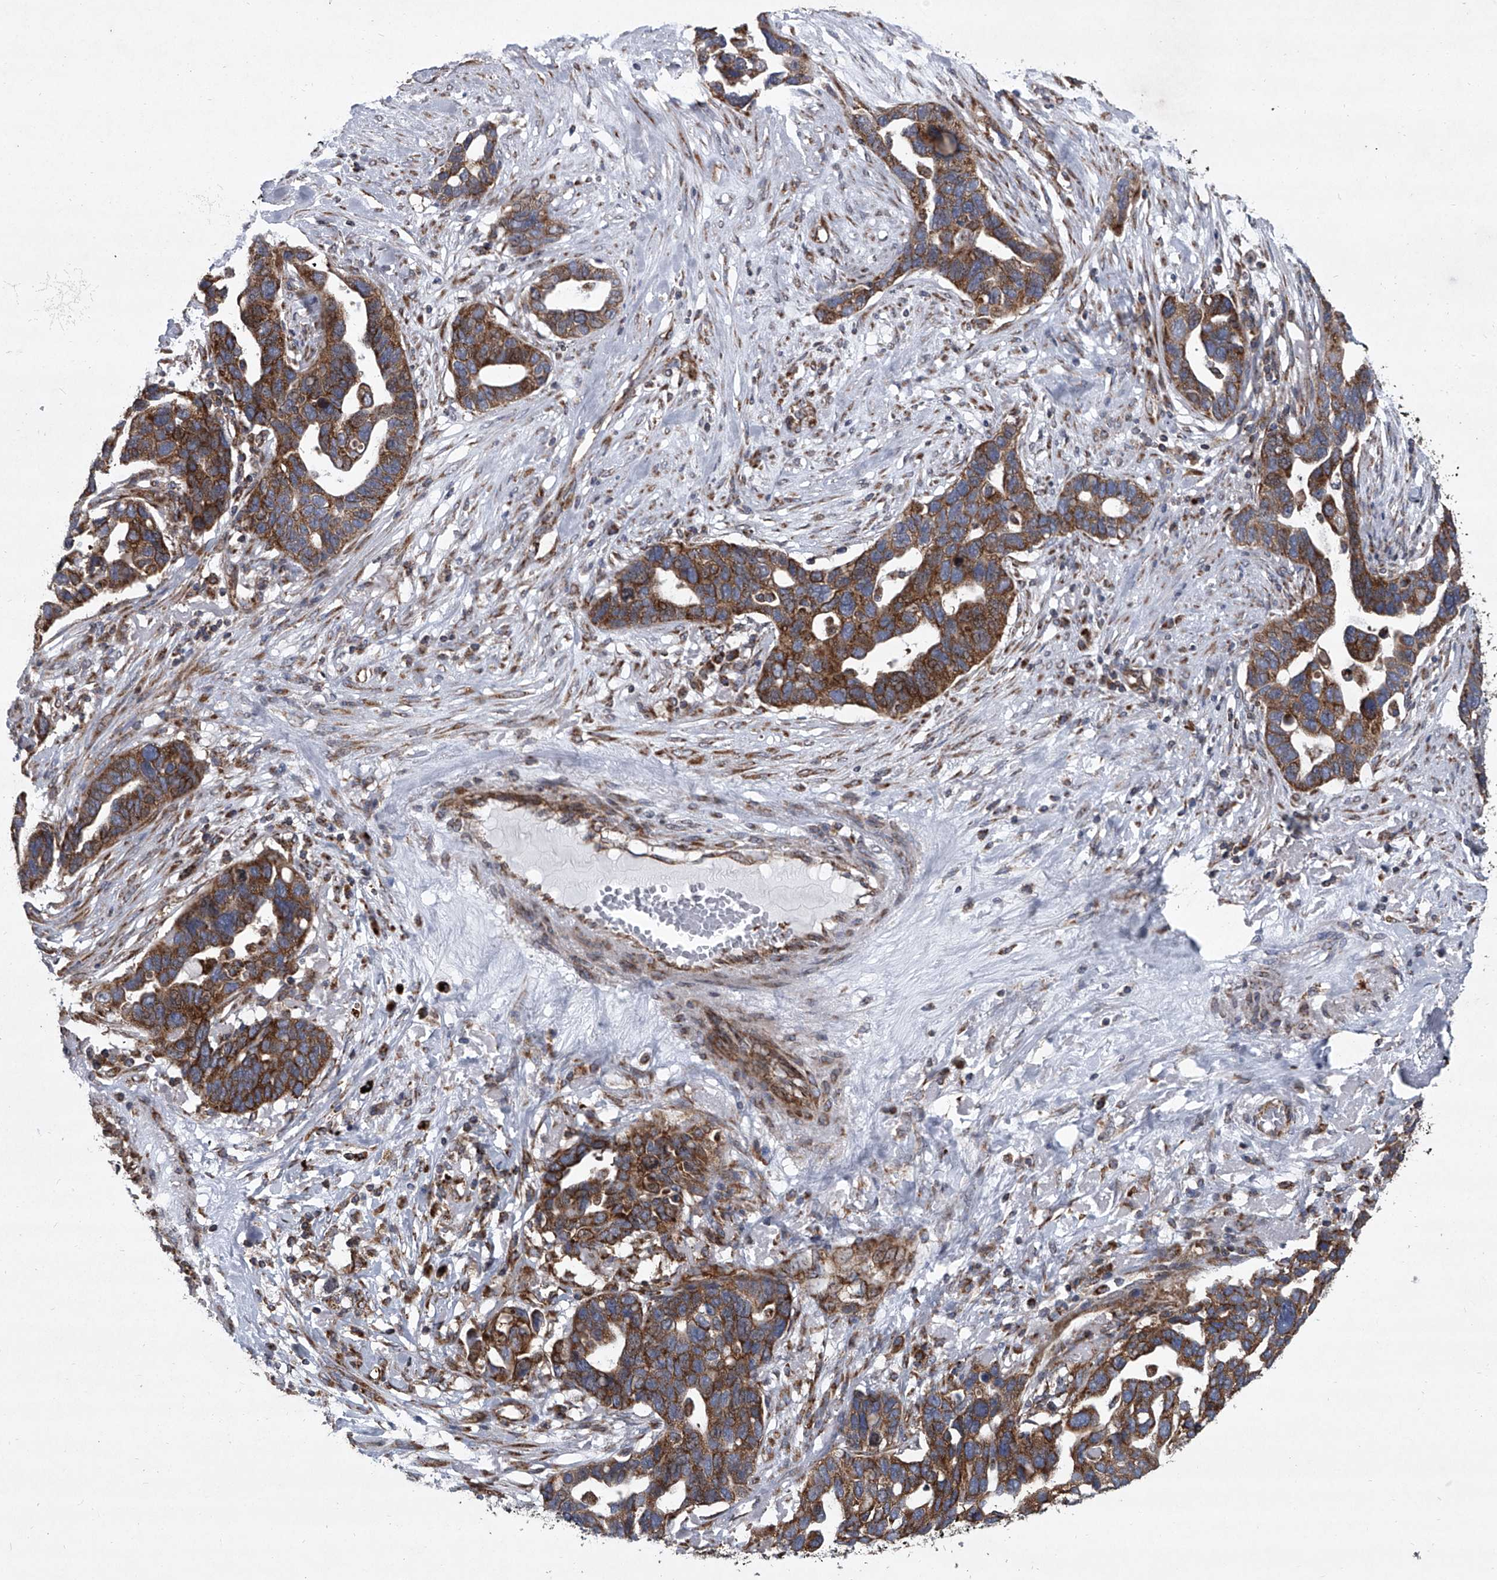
{"staining": {"intensity": "moderate", "quantity": ">75%", "location": "cytoplasmic/membranous"}, "tissue": "ovarian cancer", "cell_type": "Tumor cells", "image_type": "cancer", "snomed": [{"axis": "morphology", "description": "Cystadenocarcinoma, serous, NOS"}, {"axis": "topography", "description": "Ovary"}], "caption": "Protein analysis of ovarian cancer (serous cystadenocarcinoma) tissue displays moderate cytoplasmic/membranous expression in approximately >75% of tumor cells.", "gene": "ZC3H15", "patient": {"sex": "female", "age": 54}}